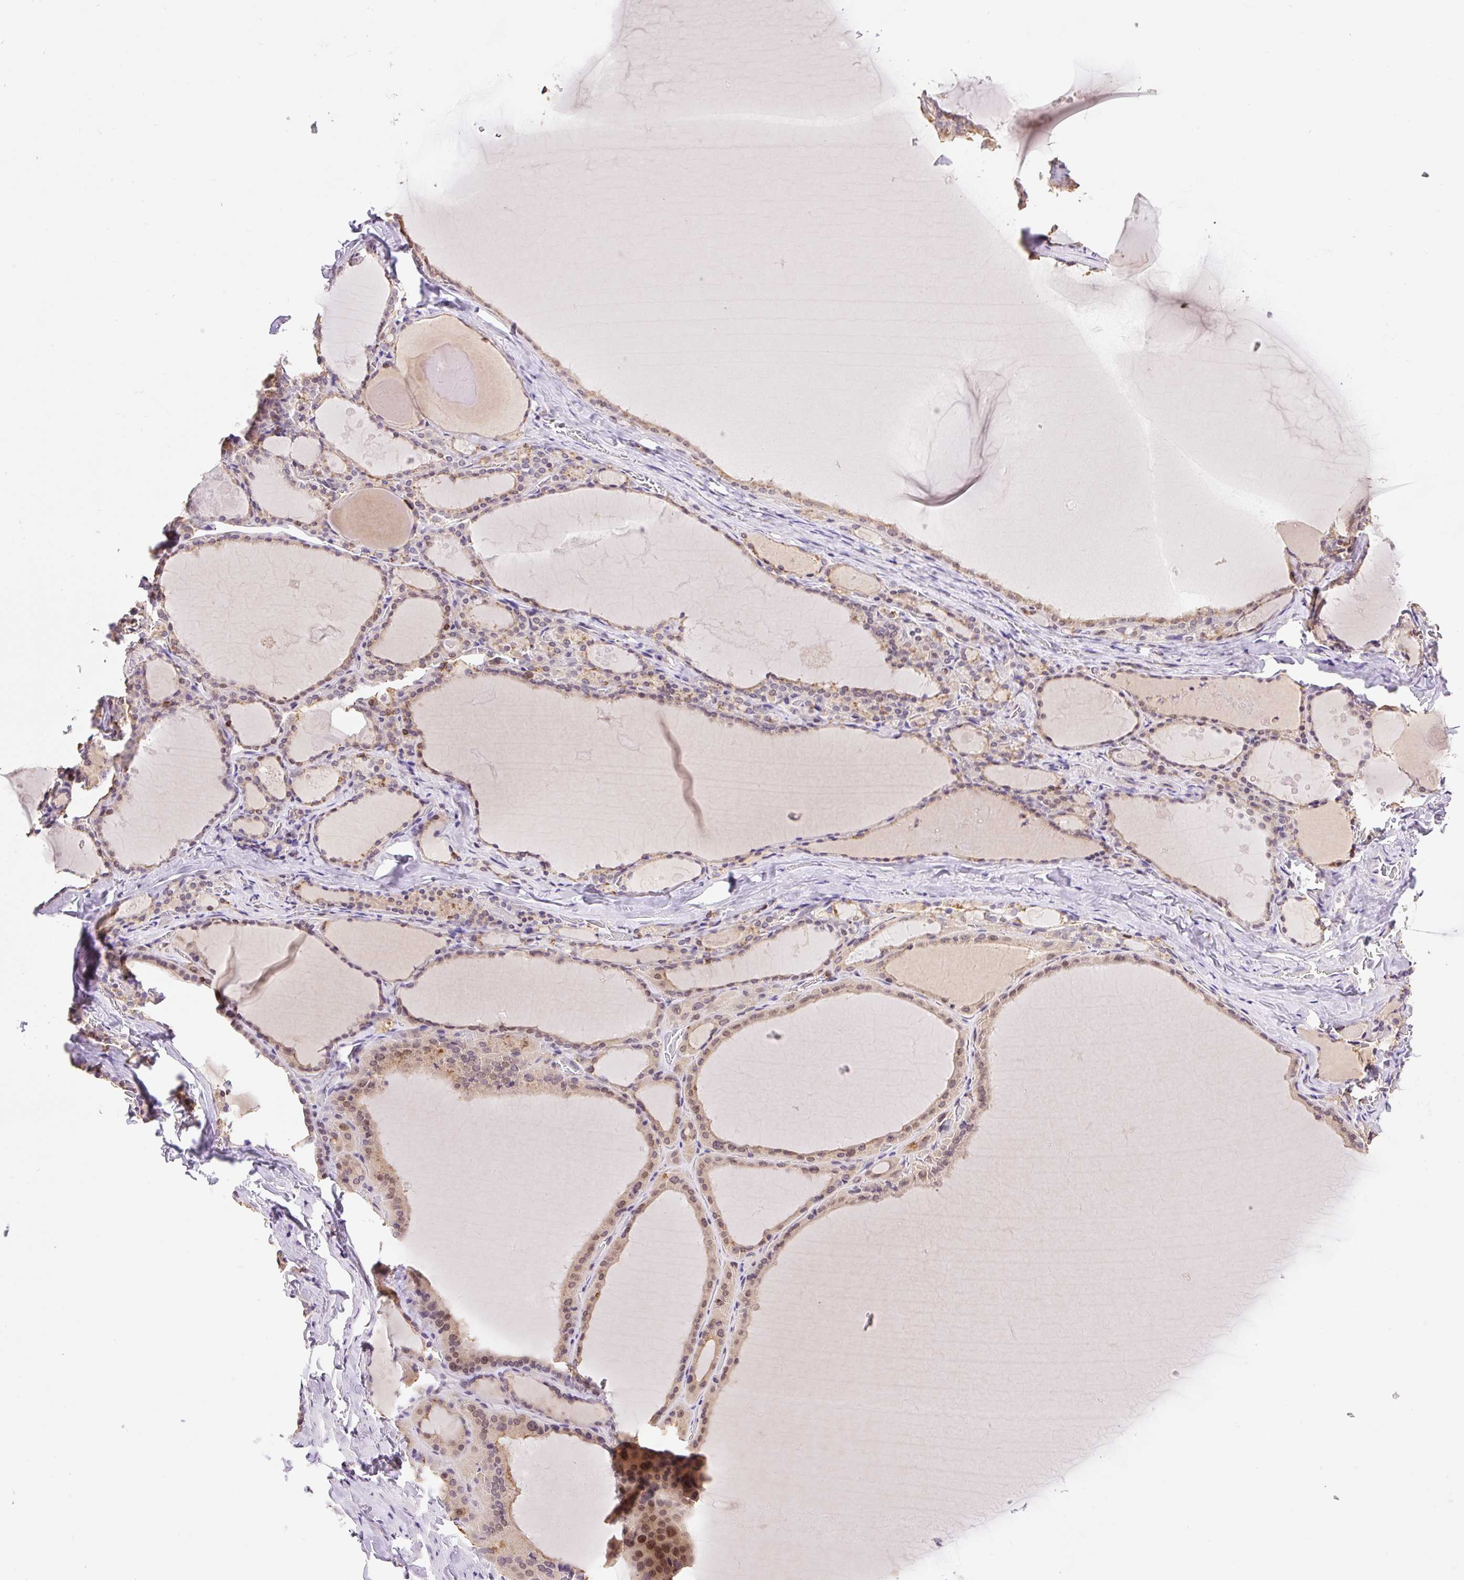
{"staining": {"intensity": "weak", "quantity": "25%-75%", "location": "cytoplasmic/membranous,nuclear"}, "tissue": "thyroid gland", "cell_type": "Glandular cells", "image_type": "normal", "snomed": [{"axis": "morphology", "description": "Normal tissue, NOS"}, {"axis": "topography", "description": "Thyroid gland"}], "caption": "Glandular cells show weak cytoplasmic/membranous,nuclear expression in approximately 25%-75% of cells in normal thyroid gland.", "gene": "CARD11", "patient": {"sex": "male", "age": 56}}